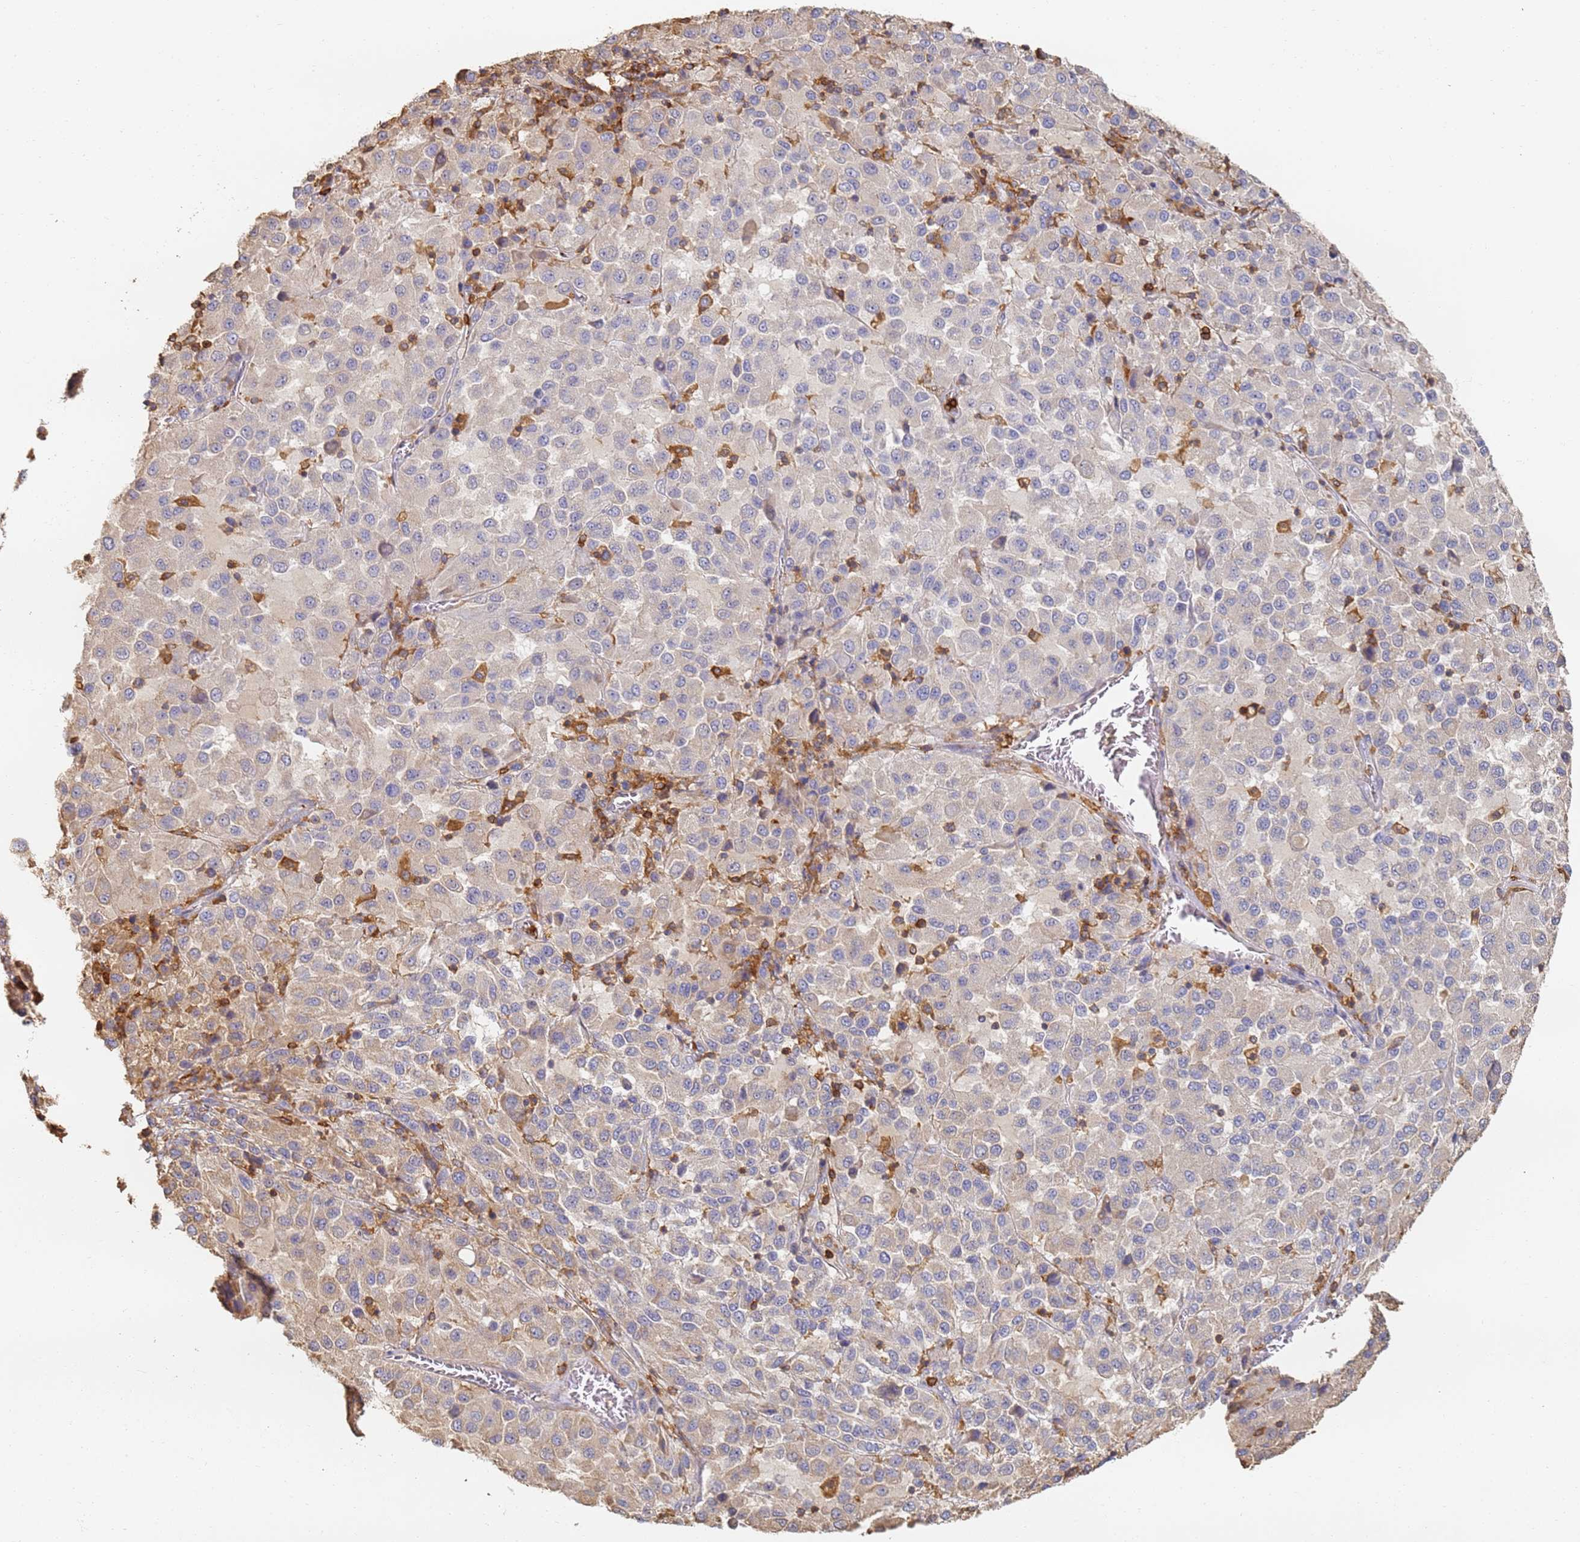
{"staining": {"intensity": "negative", "quantity": "none", "location": "none"}, "tissue": "melanoma", "cell_type": "Tumor cells", "image_type": "cancer", "snomed": [{"axis": "morphology", "description": "Malignant melanoma, Metastatic site"}, {"axis": "topography", "description": "Lung"}], "caption": "This is an IHC image of malignant melanoma (metastatic site). There is no expression in tumor cells.", "gene": "BIN2", "patient": {"sex": "male", "age": 64}}